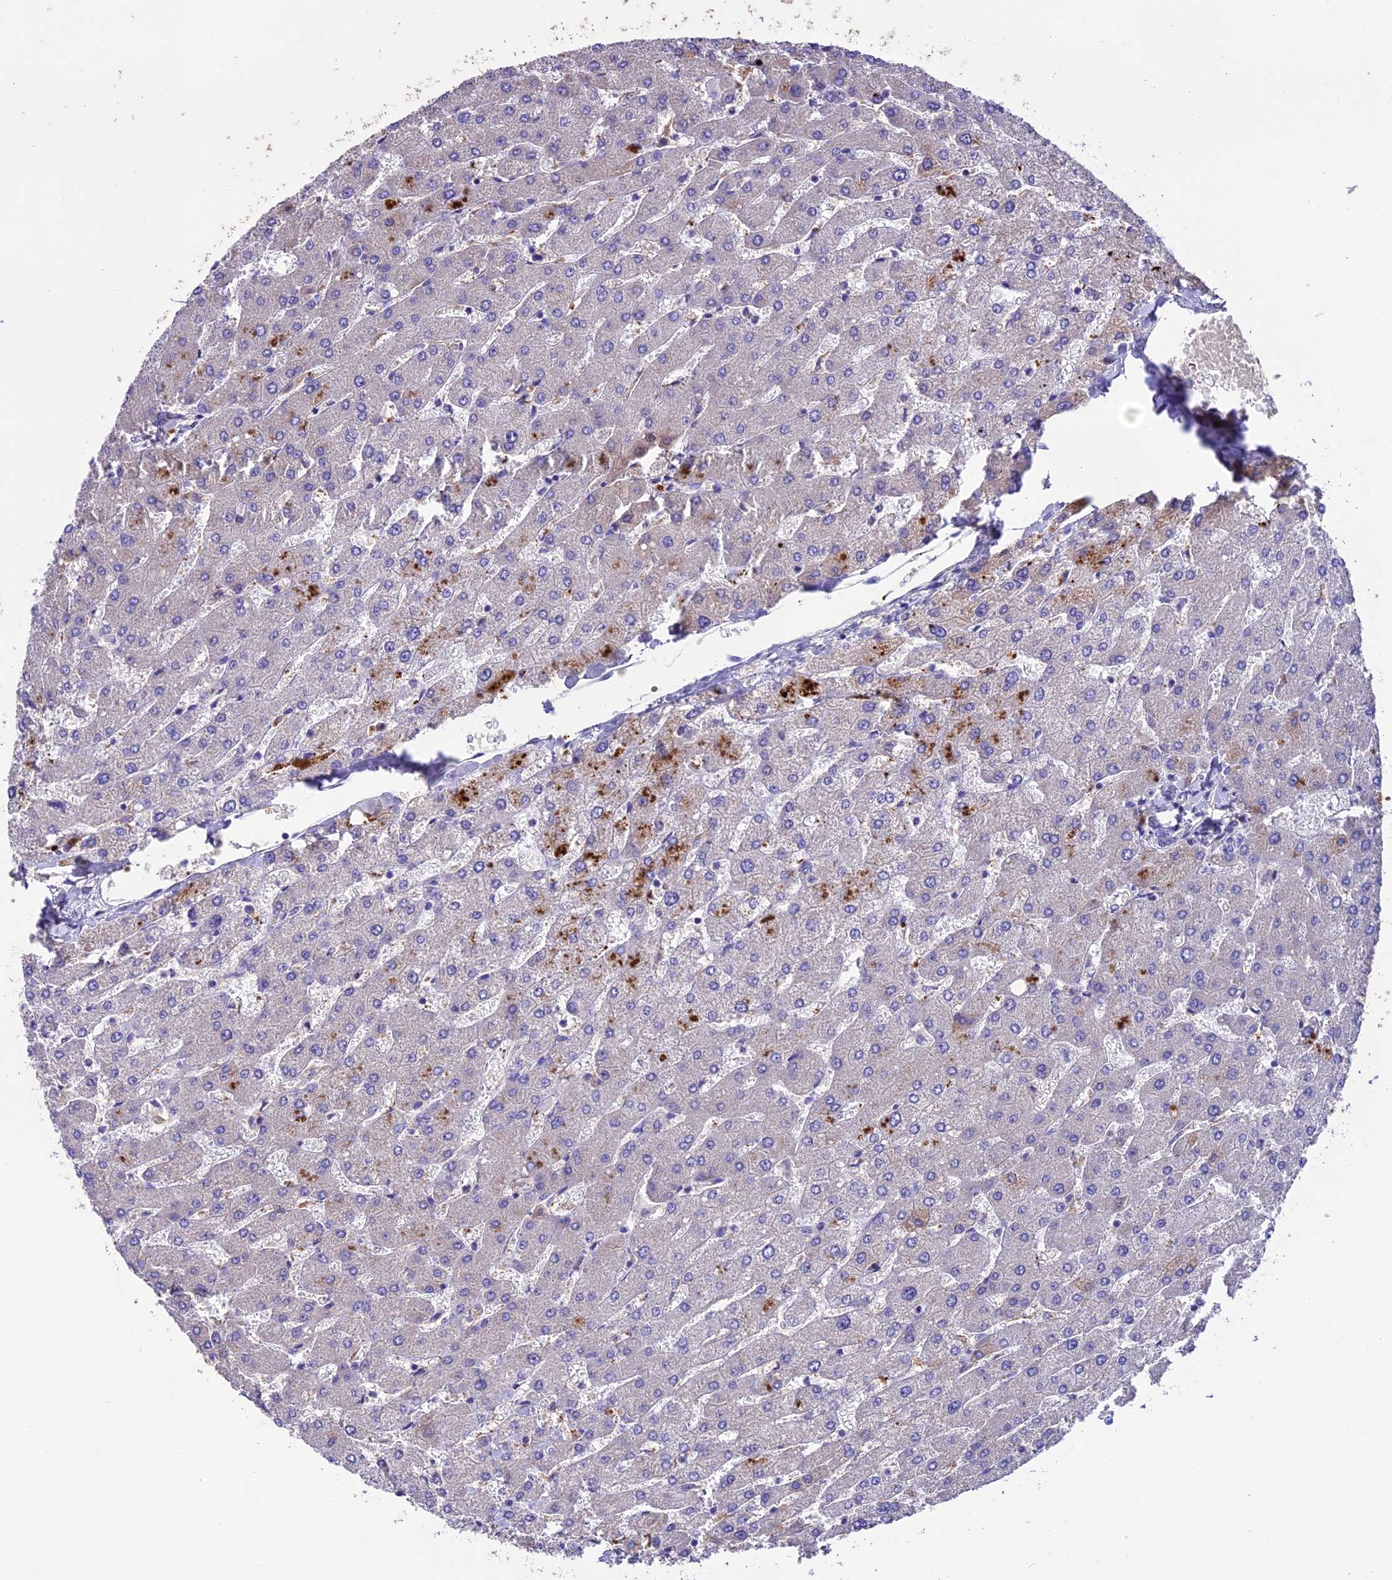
{"staining": {"intensity": "negative", "quantity": "none", "location": "none"}, "tissue": "liver", "cell_type": "Cholangiocytes", "image_type": "normal", "snomed": [{"axis": "morphology", "description": "Normal tissue, NOS"}, {"axis": "topography", "description": "Liver"}], "caption": "Cholangiocytes show no significant protein expression in normal liver. (DAB (3,3'-diaminobenzidine) IHC with hematoxylin counter stain).", "gene": "TCP11L2", "patient": {"sex": "male", "age": 55}}